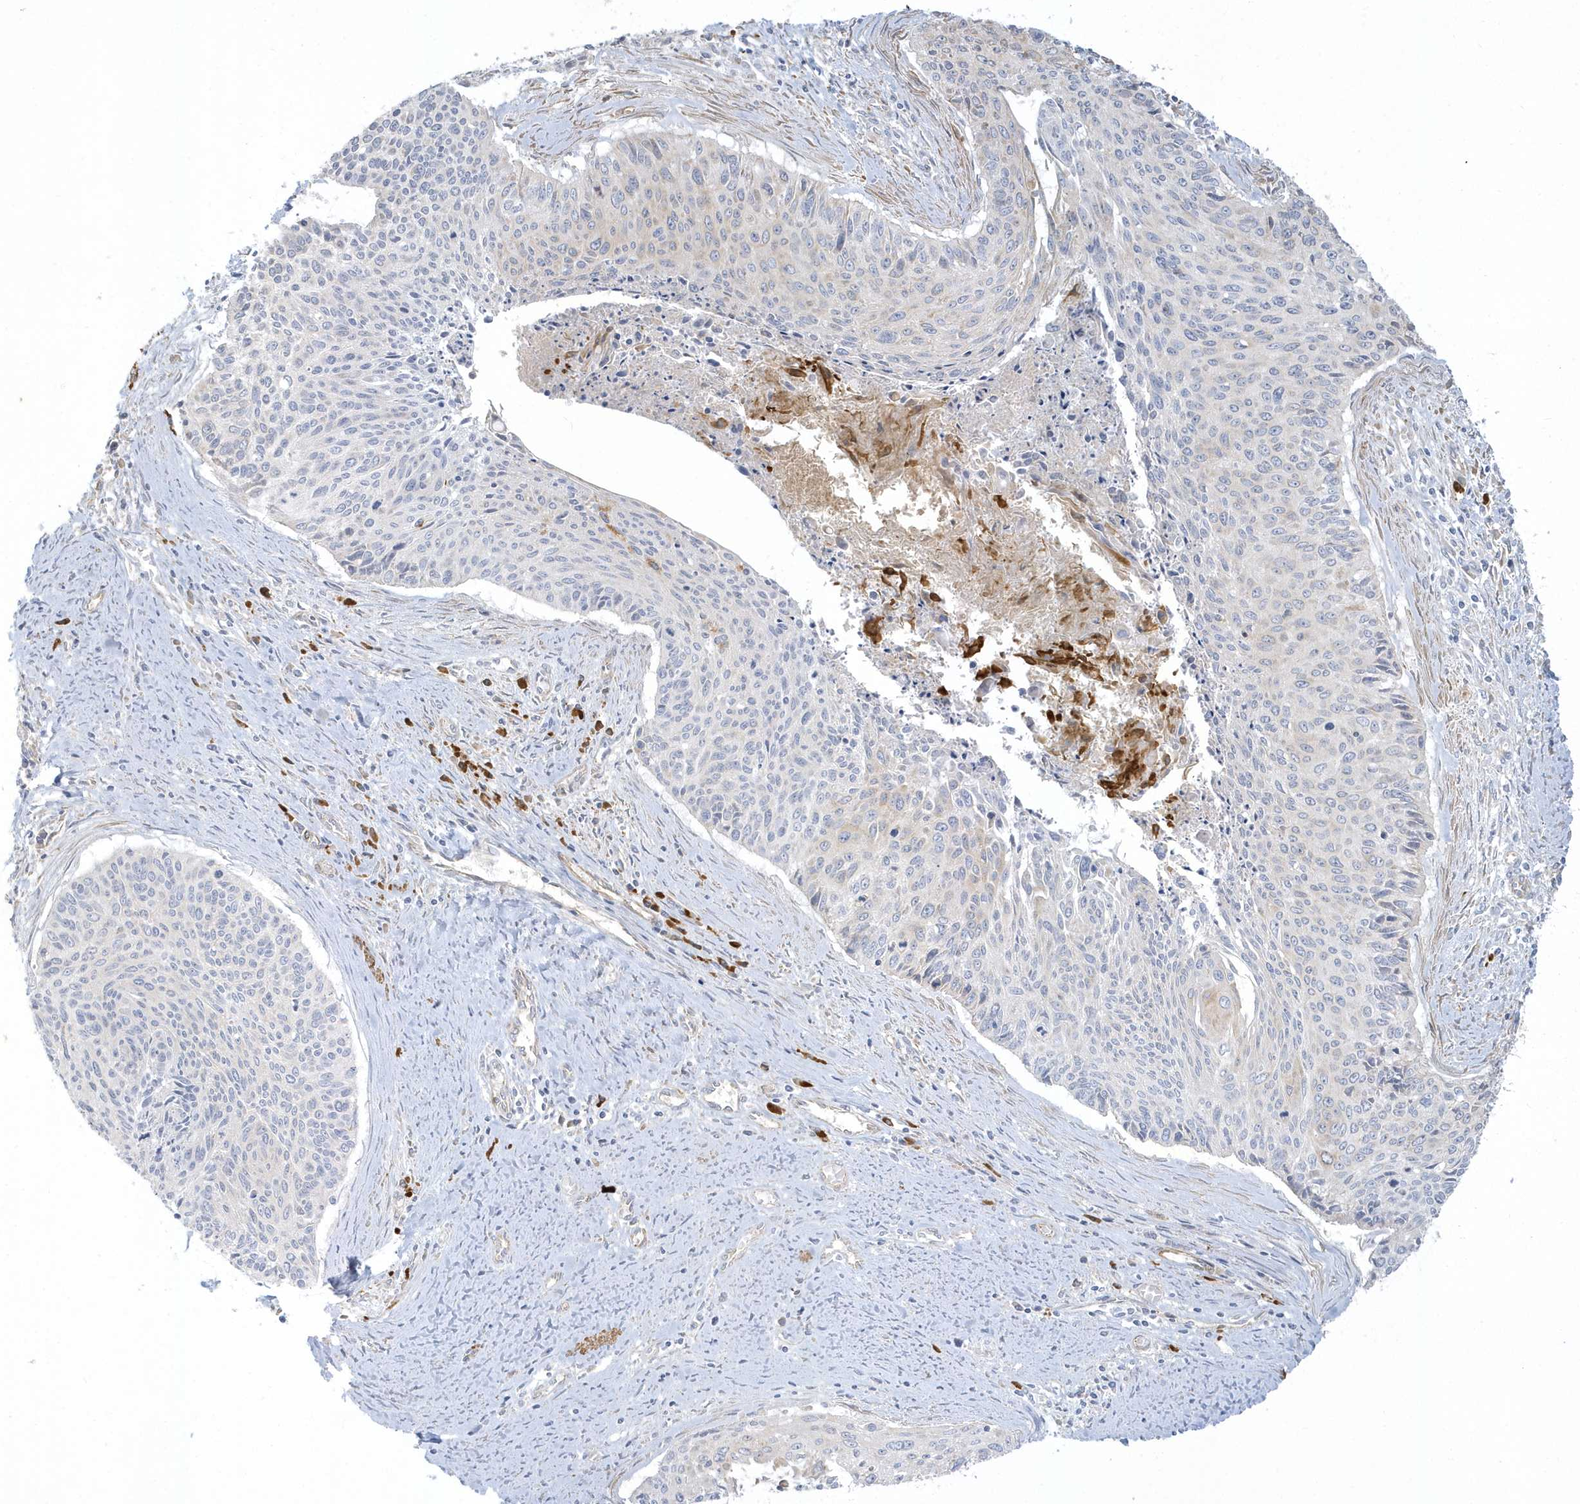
{"staining": {"intensity": "negative", "quantity": "none", "location": "none"}, "tissue": "cervical cancer", "cell_type": "Tumor cells", "image_type": "cancer", "snomed": [{"axis": "morphology", "description": "Squamous cell carcinoma, NOS"}, {"axis": "topography", "description": "Cervix"}], "caption": "This is an IHC histopathology image of cervical cancer (squamous cell carcinoma). There is no expression in tumor cells.", "gene": "THADA", "patient": {"sex": "female", "age": 55}}